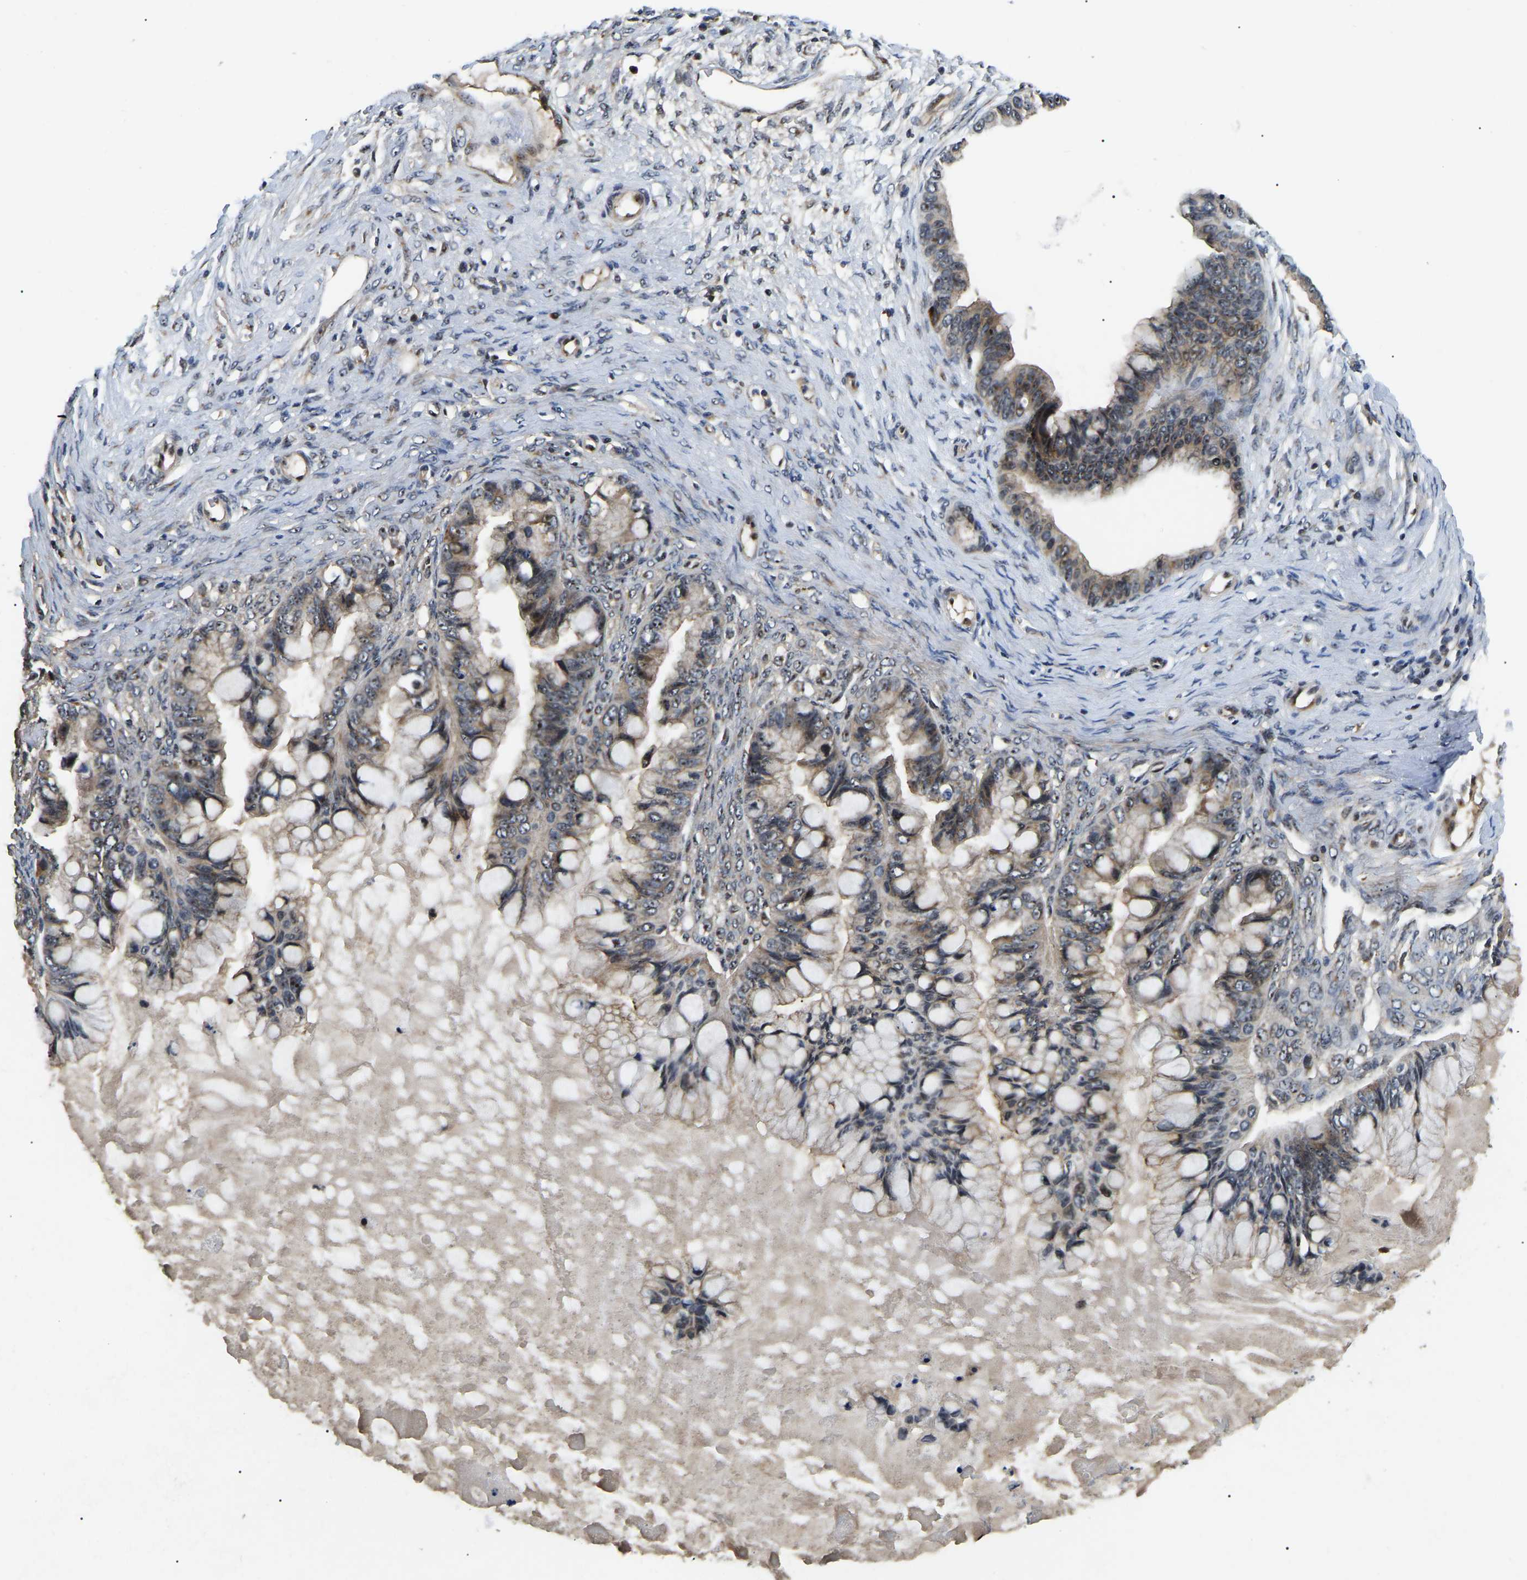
{"staining": {"intensity": "moderate", "quantity": ">75%", "location": "cytoplasmic/membranous"}, "tissue": "ovarian cancer", "cell_type": "Tumor cells", "image_type": "cancer", "snomed": [{"axis": "morphology", "description": "Cystadenocarcinoma, mucinous, NOS"}, {"axis": "topography", "description": "Ovary"}], "caption": "This micrograph reveals immunohistochemistry (IHC) staining of mucinous cystadenocarcinoma (ovarian), with medium moderate cytoplasmic/membranous expression in about >75% of tumor cells.", "gene": "RBM28", "patient": {"sex": "female", "age": 80}}